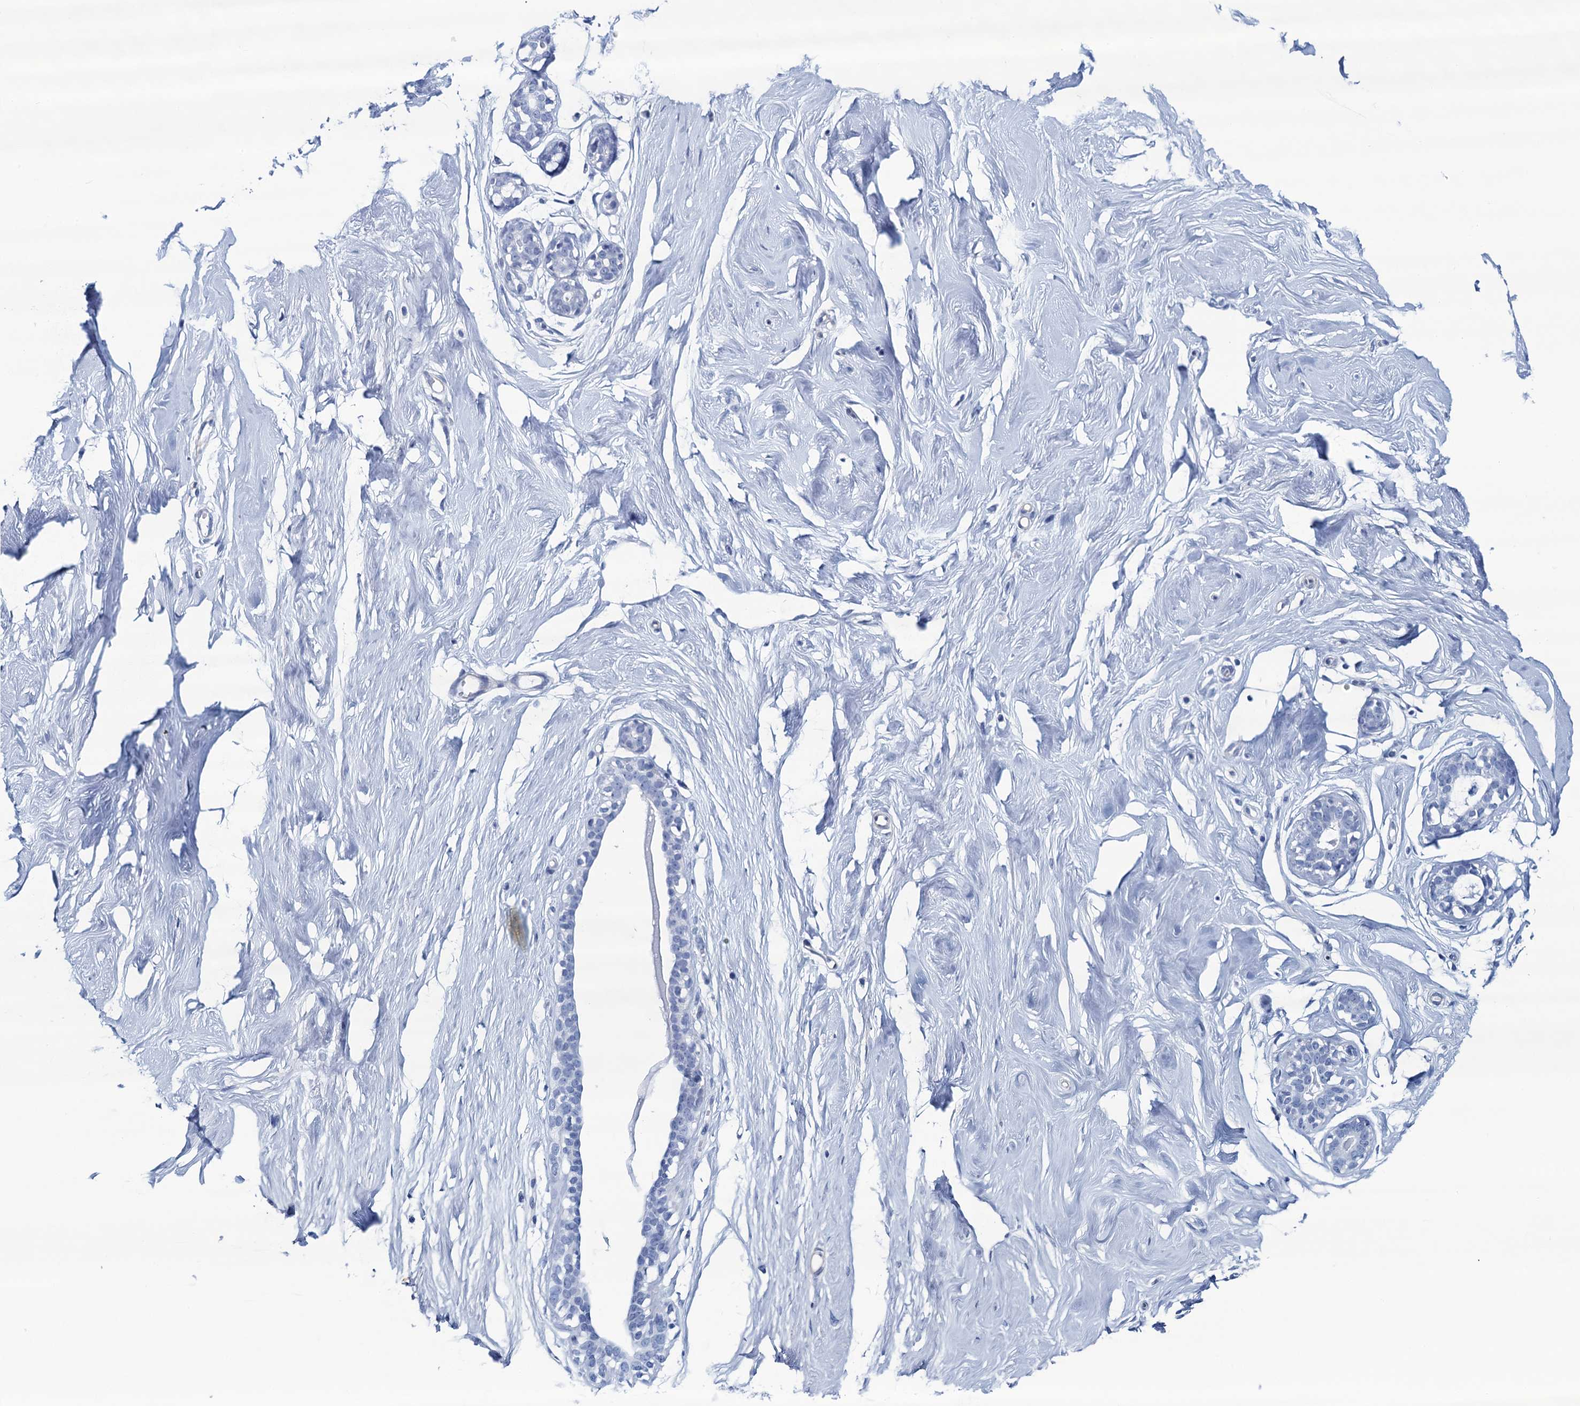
{"staining": {"intensity": "negative", "quantity": "none", "location": "none"}, "tissue": "breast", "cell_type": "Adipocytes", "image_type": "normal", "snomed": [{"axis": "morphology", "description": "Normal tissue, NOS"}, {"axis": "morphology", "description": "Adenoma, NOS"}, {"axis": "topography", "description": "Breast"}], "caption": "Photomicrograph shows no protein staining in adipocytes of normal breast. (DAB (3,3'-diaminobenzidine) immunohistochemistry (IHC) with hematoxylin counter stain).", "gene": "RHCG", "patient": {"sex": "female", "age": 23}}